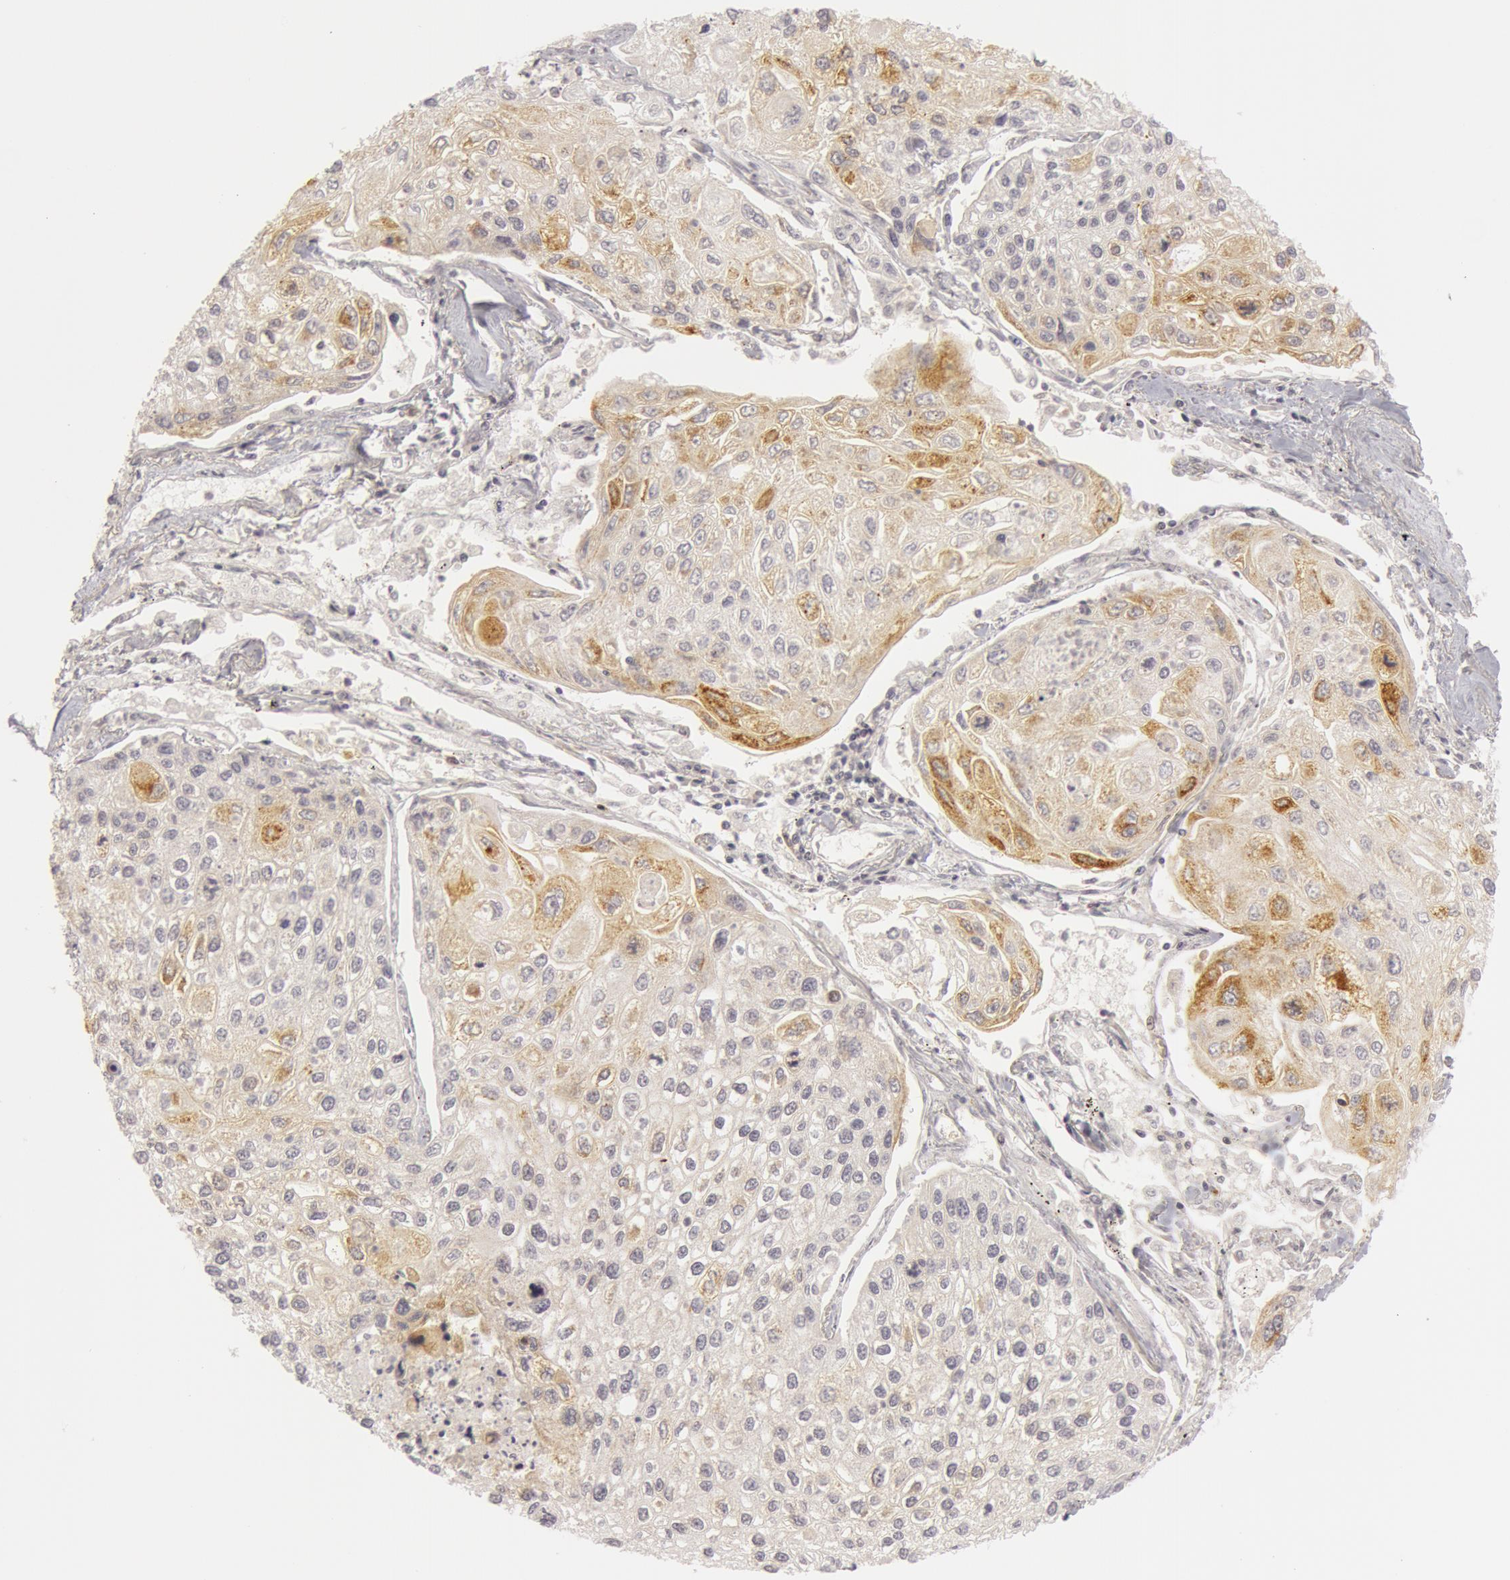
{"staining": {"intensity": "negative", "quantity": "none", "location": "none"}, "tissue": "lung cancer", "cell_type": "Tumor cells", "image_type": "cancer", "snomed": [{"axis": "morphology", "description": "Squamous cell carcinoma, NOS"}, {"axis": "topography", "description": "Lung"}], "caption": "Tumor cells show no significant protein positivity in lung cancer (squamous cell carcinoma).", "gene": "OASL", "patient": {"sex": "male", "age": 75}}